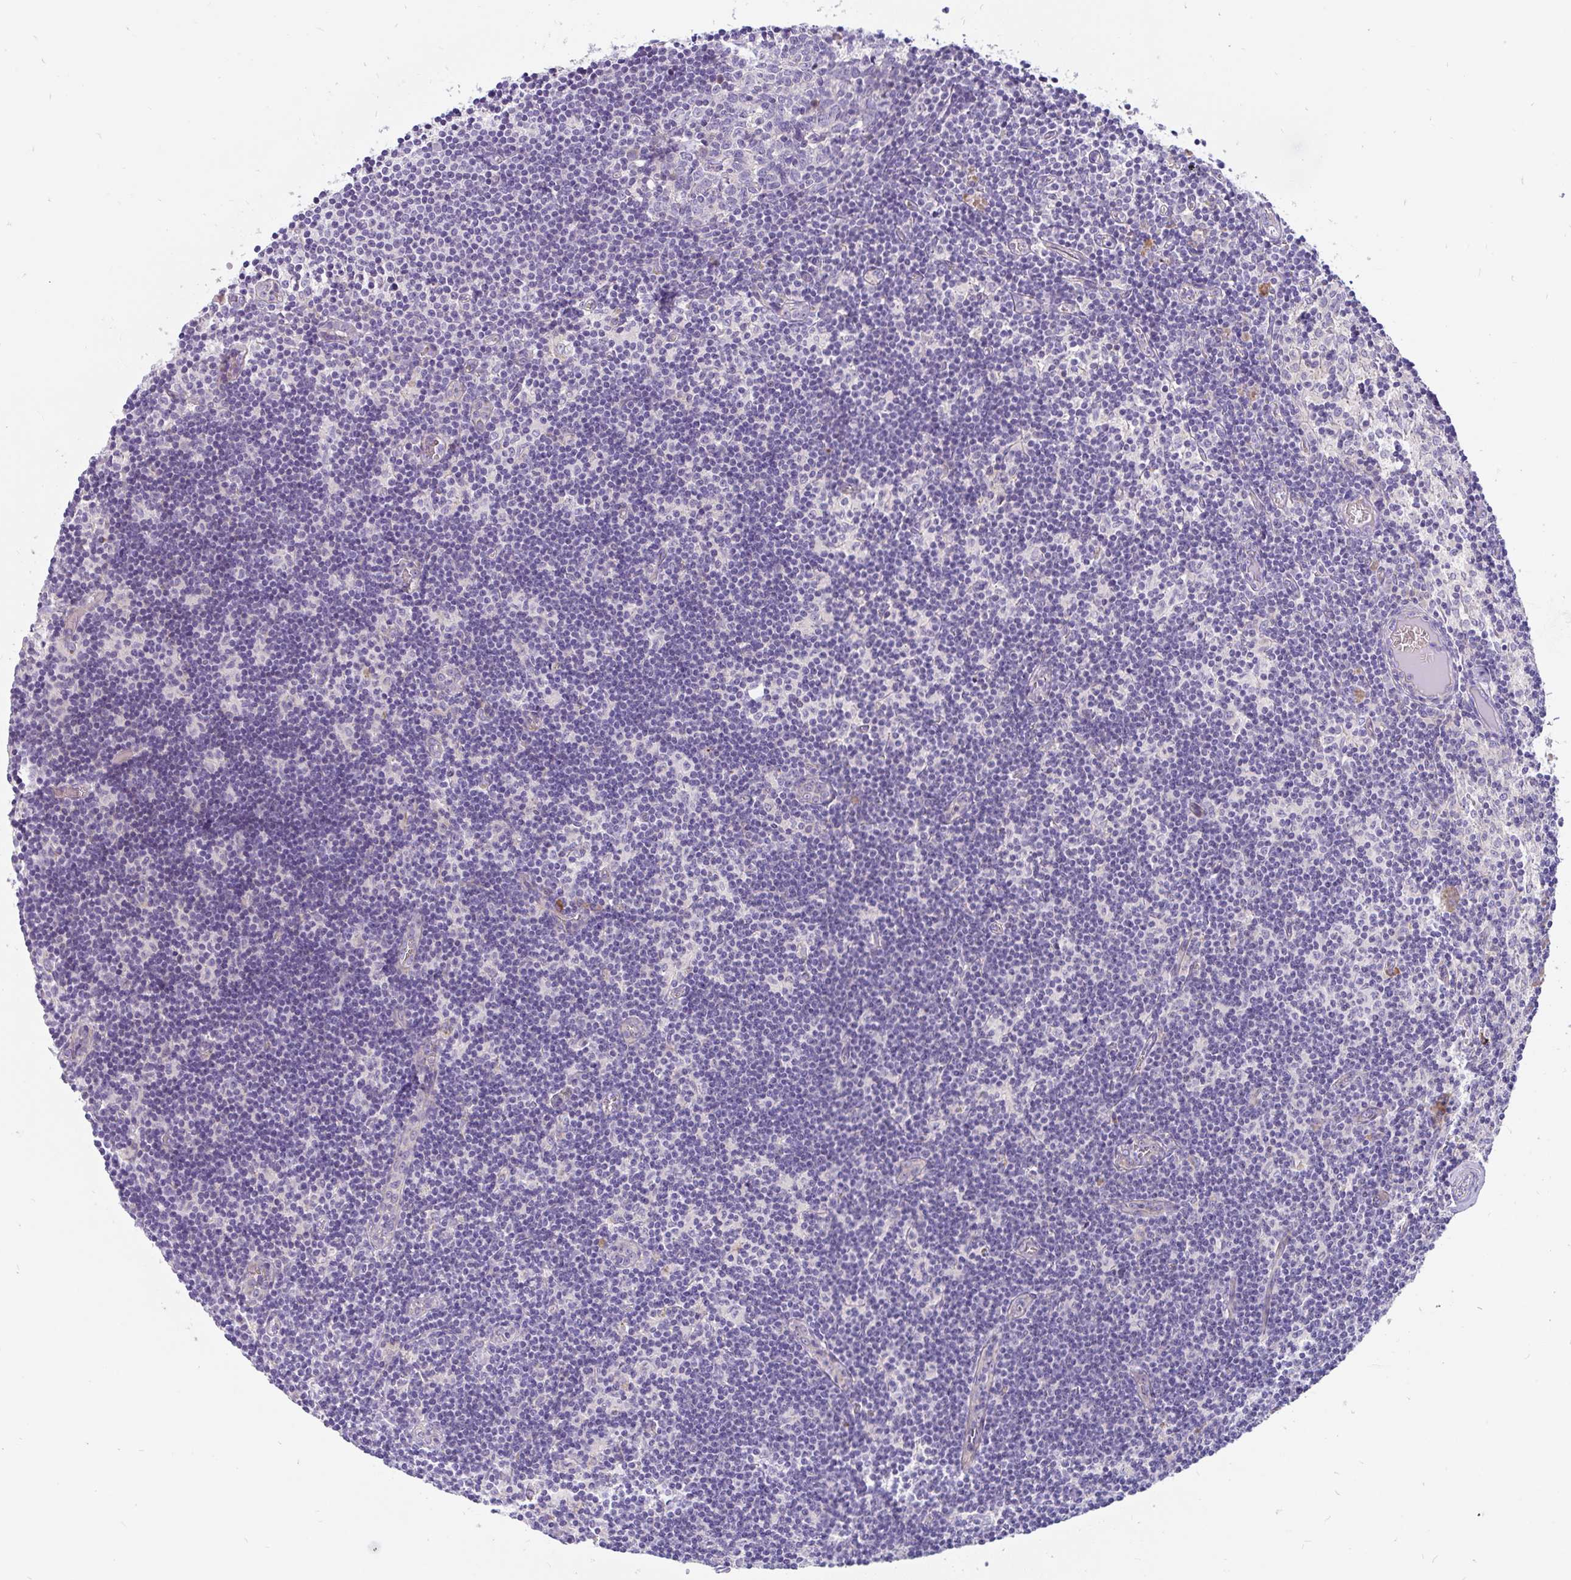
{"staining": {"intensity": "negative", "quantity": "none", "location": "none"}, "tissue": "lymph node", "cell_type": "Germinal center cells", "image_type": "normal", "snomed": [{"axis": "morphology", "description": "Normal tissue, NOS"}, {"axis": "topography", "description": "Lymph node"}], "caption": "Human lymph node stained for a protein using immunohistochemistry (IHC) reveals no expression in germinal center cells.", "gene": "LRRC26", "patient": {"sex": "female", "age": 31}}